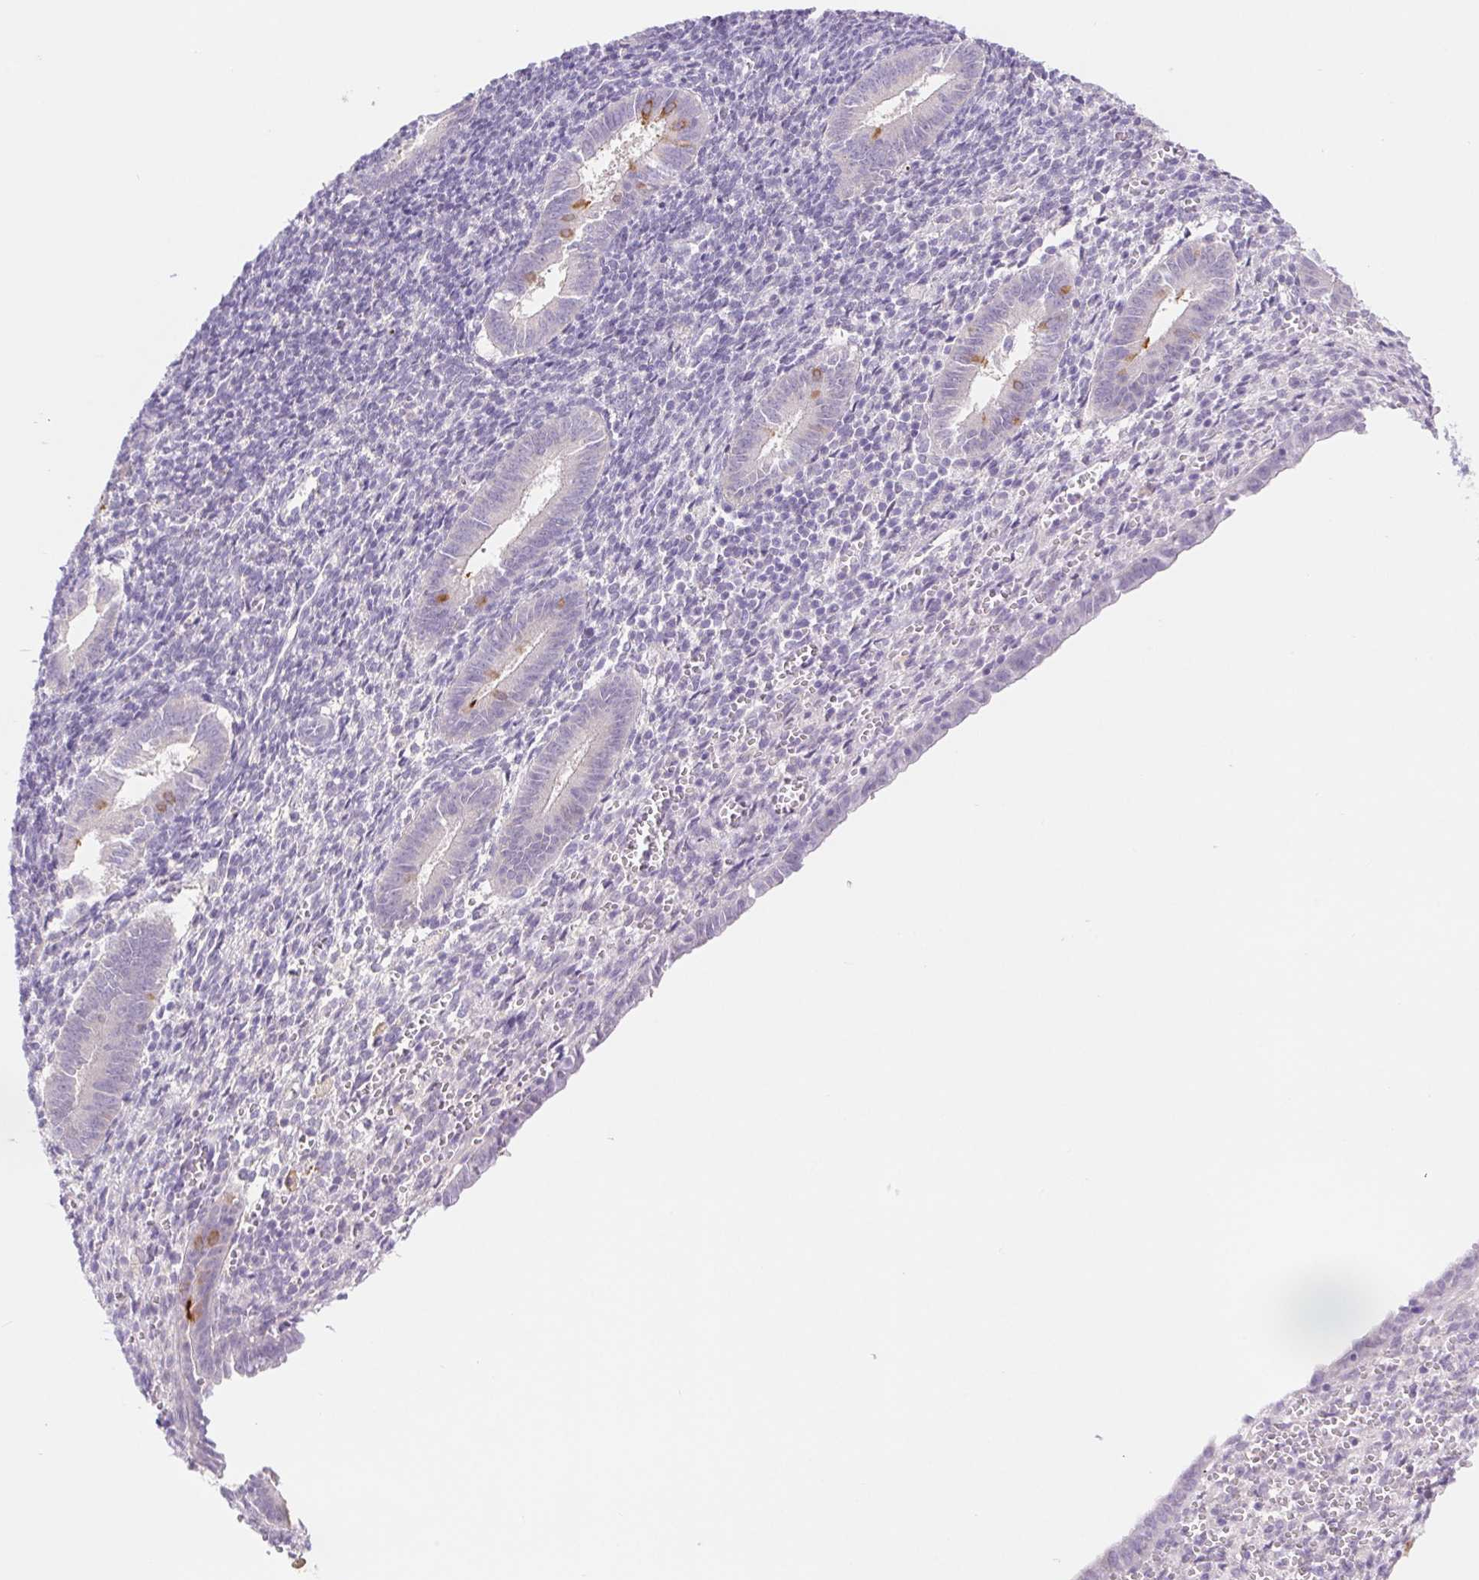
{"staining": {"intensity": "negative", "quantity": "none", "location": "none"}, "tissue": "endometrium", "cell_type": "Cells in endometrial stroma", "image_type": "normal", "snomed": [{"axis": "morphology", "description": "Normal tissue, NOS"}, {"axis": "topography", "description": "Endometrium"}], "caption": "Immunohistochemistry of unremarkable endometrium displays no positivity in cells in endometrial stroma. (DAB (3,3'-diaminobenzidine) IHC visualized using brightfield microscopy, high magnification).", "gene": "DYNC2LI1", "patient": {"sex": "female", "age": 25}}